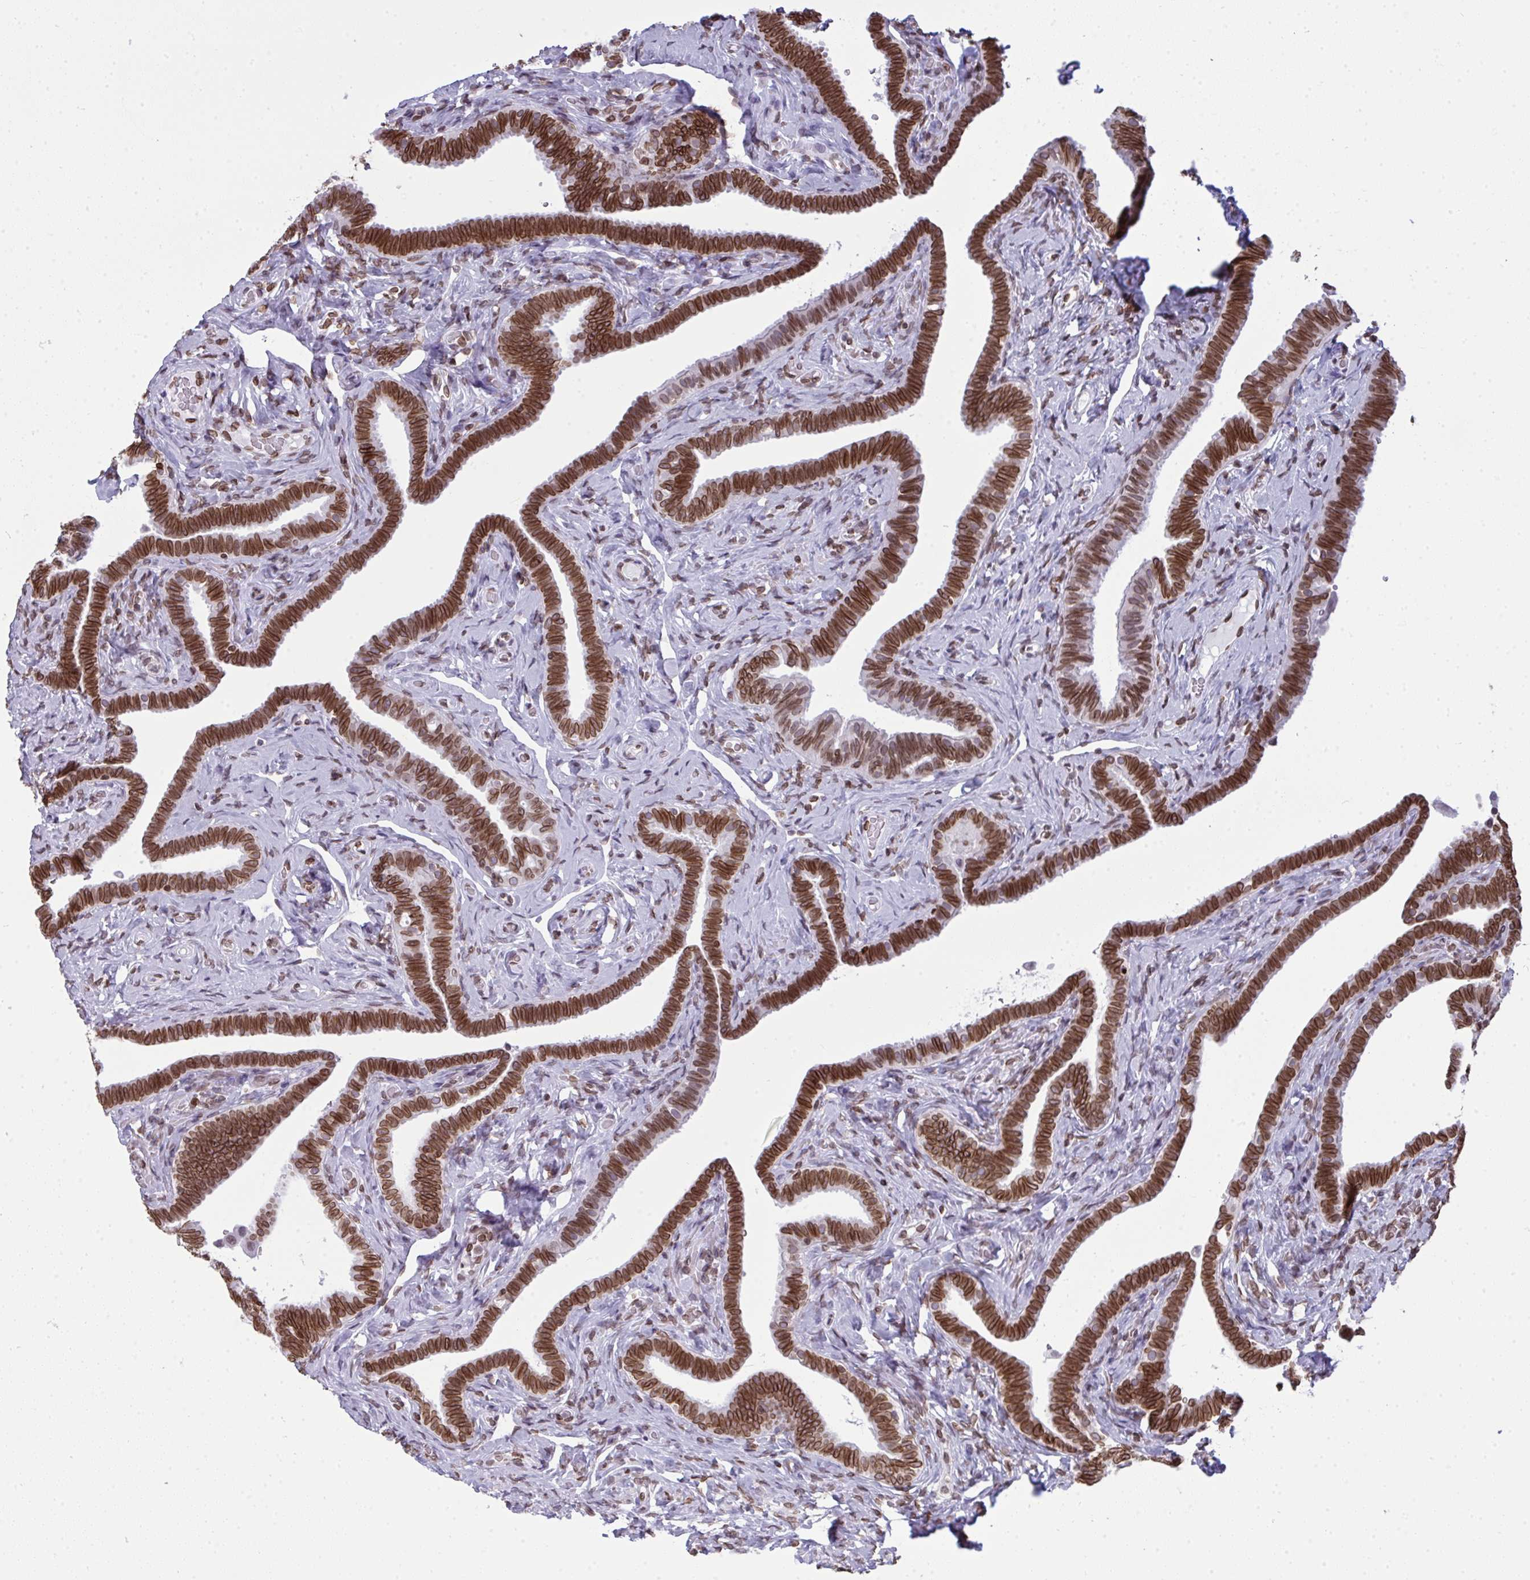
{"staining": {"intensity": "strong", "quantity": ">75%", "location": "cytoplasmic/membranous,nuclear"}, "tissue": "fallopian tube", "cell_type": "Glandular cells", "image_type": "normal", "snomed": [{"axis": "morphology", "description": "Normal tissue, NOS"}, {"axis": "topography", "description": "Fallopian tube"}], "caption": "Immunohistochemical staining of normal fallopian tube shows >75% levels of strong cytoplasmic/membranous,nuclear protein expression in approximately >75% of glandular cells. (IHC, brightfield microscopy, high magnification).", "gene": "LMNB2", "patient": {"sex": "female", "age": 69}}